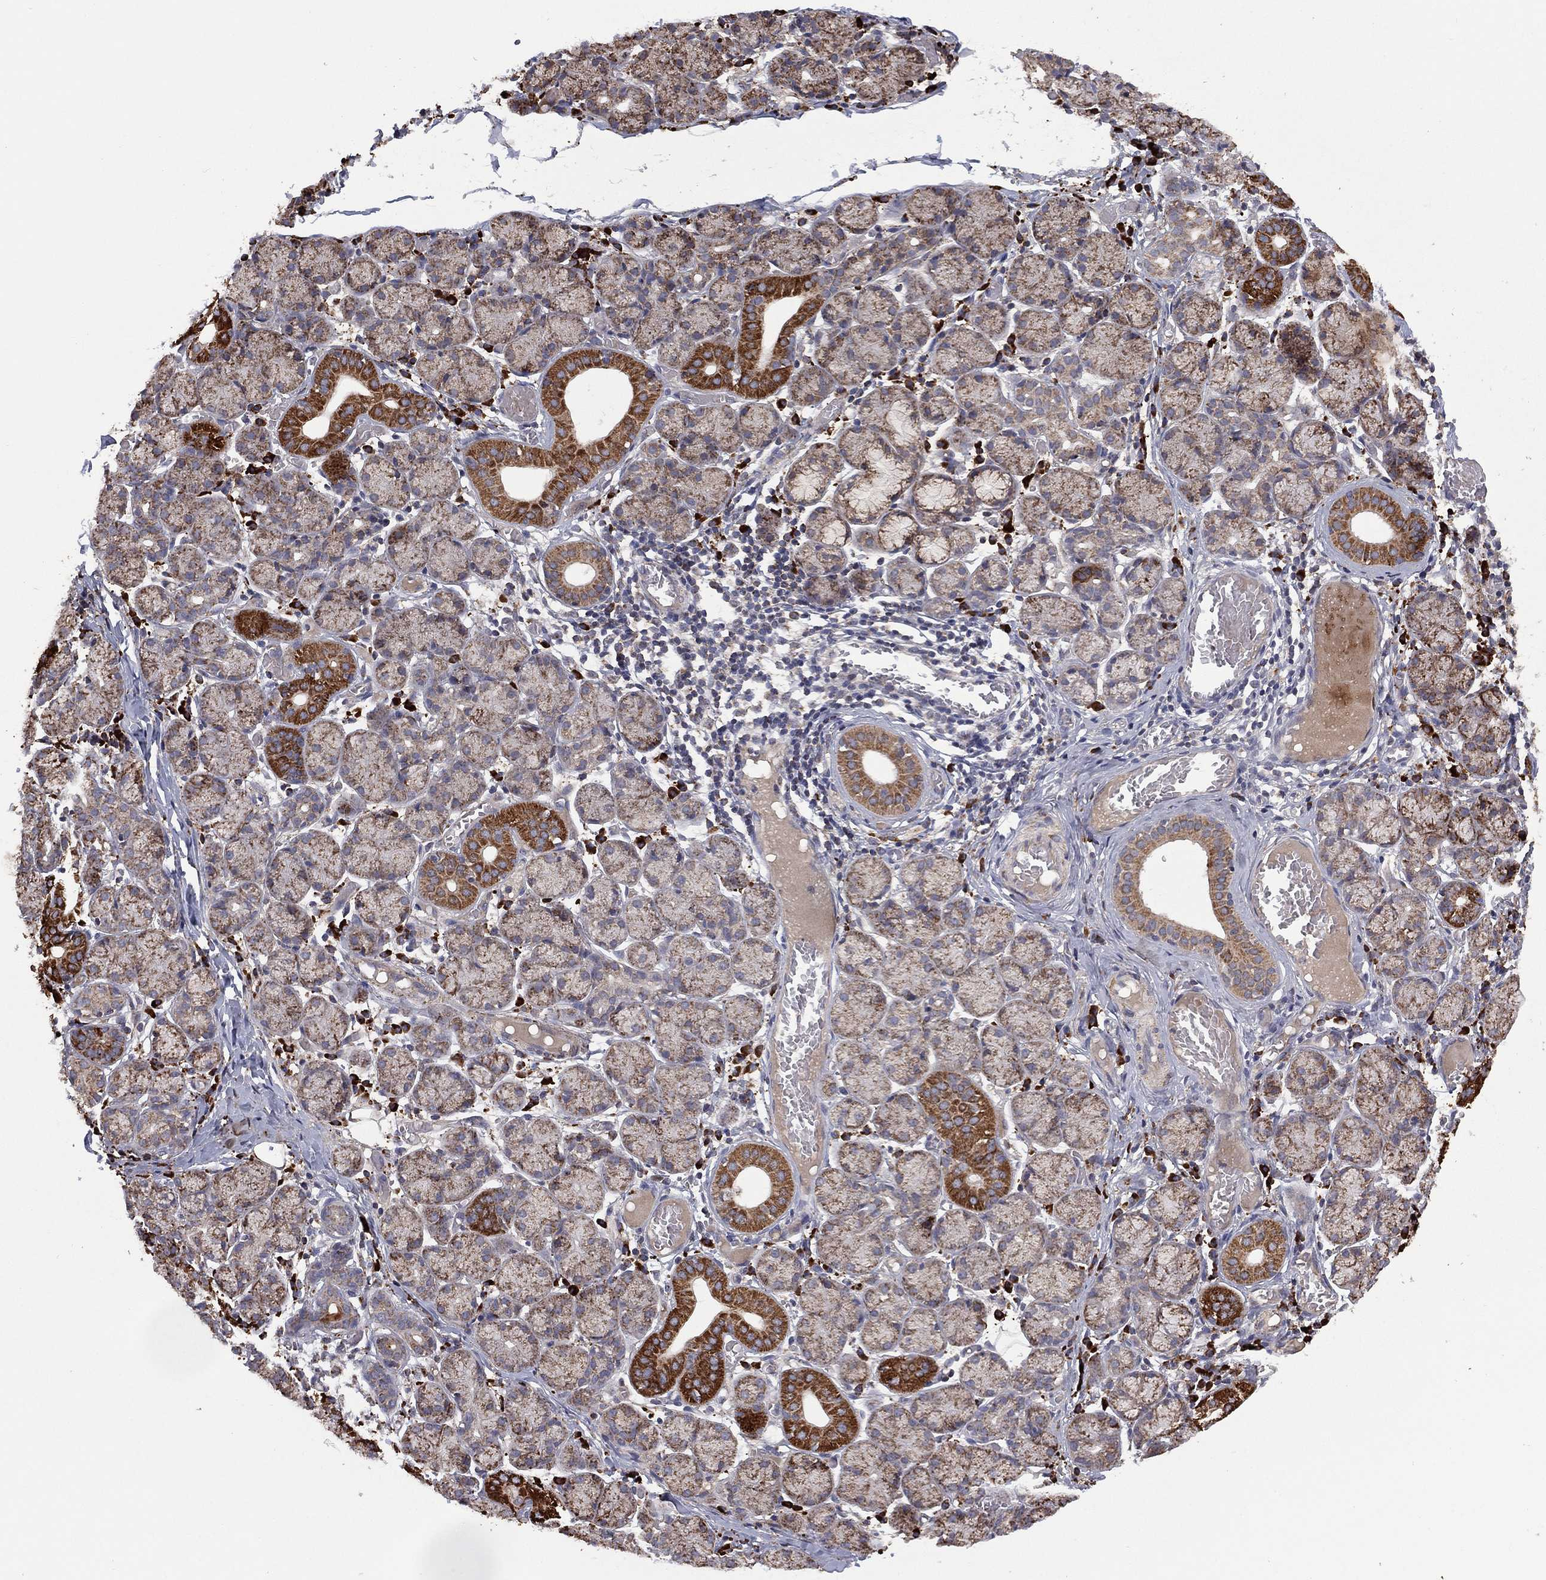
{"staining": {"intensity": "strong", "quantity": "<25%", "location": "cytoplasmic/membranous"}, "tissue": "salivary gland", "cell_type": "Glandular cells", "image_type": "normal", "snomed": [{"axis": "morphology", "description": "Normal tissue, NOS"}, {"axis": "topography", "description": "Salivary gland"}, {"axis": "topography", "description": "Peripheral nerve tissue"}], "caption": "Protein expression analysis of unremarkable human salivary gland reveals strong cytoplasmic/membranous staining in about <25% of glandular cells.", "gene": "PPP2R5A", "patient": {"sex": "female", "age": 24}}